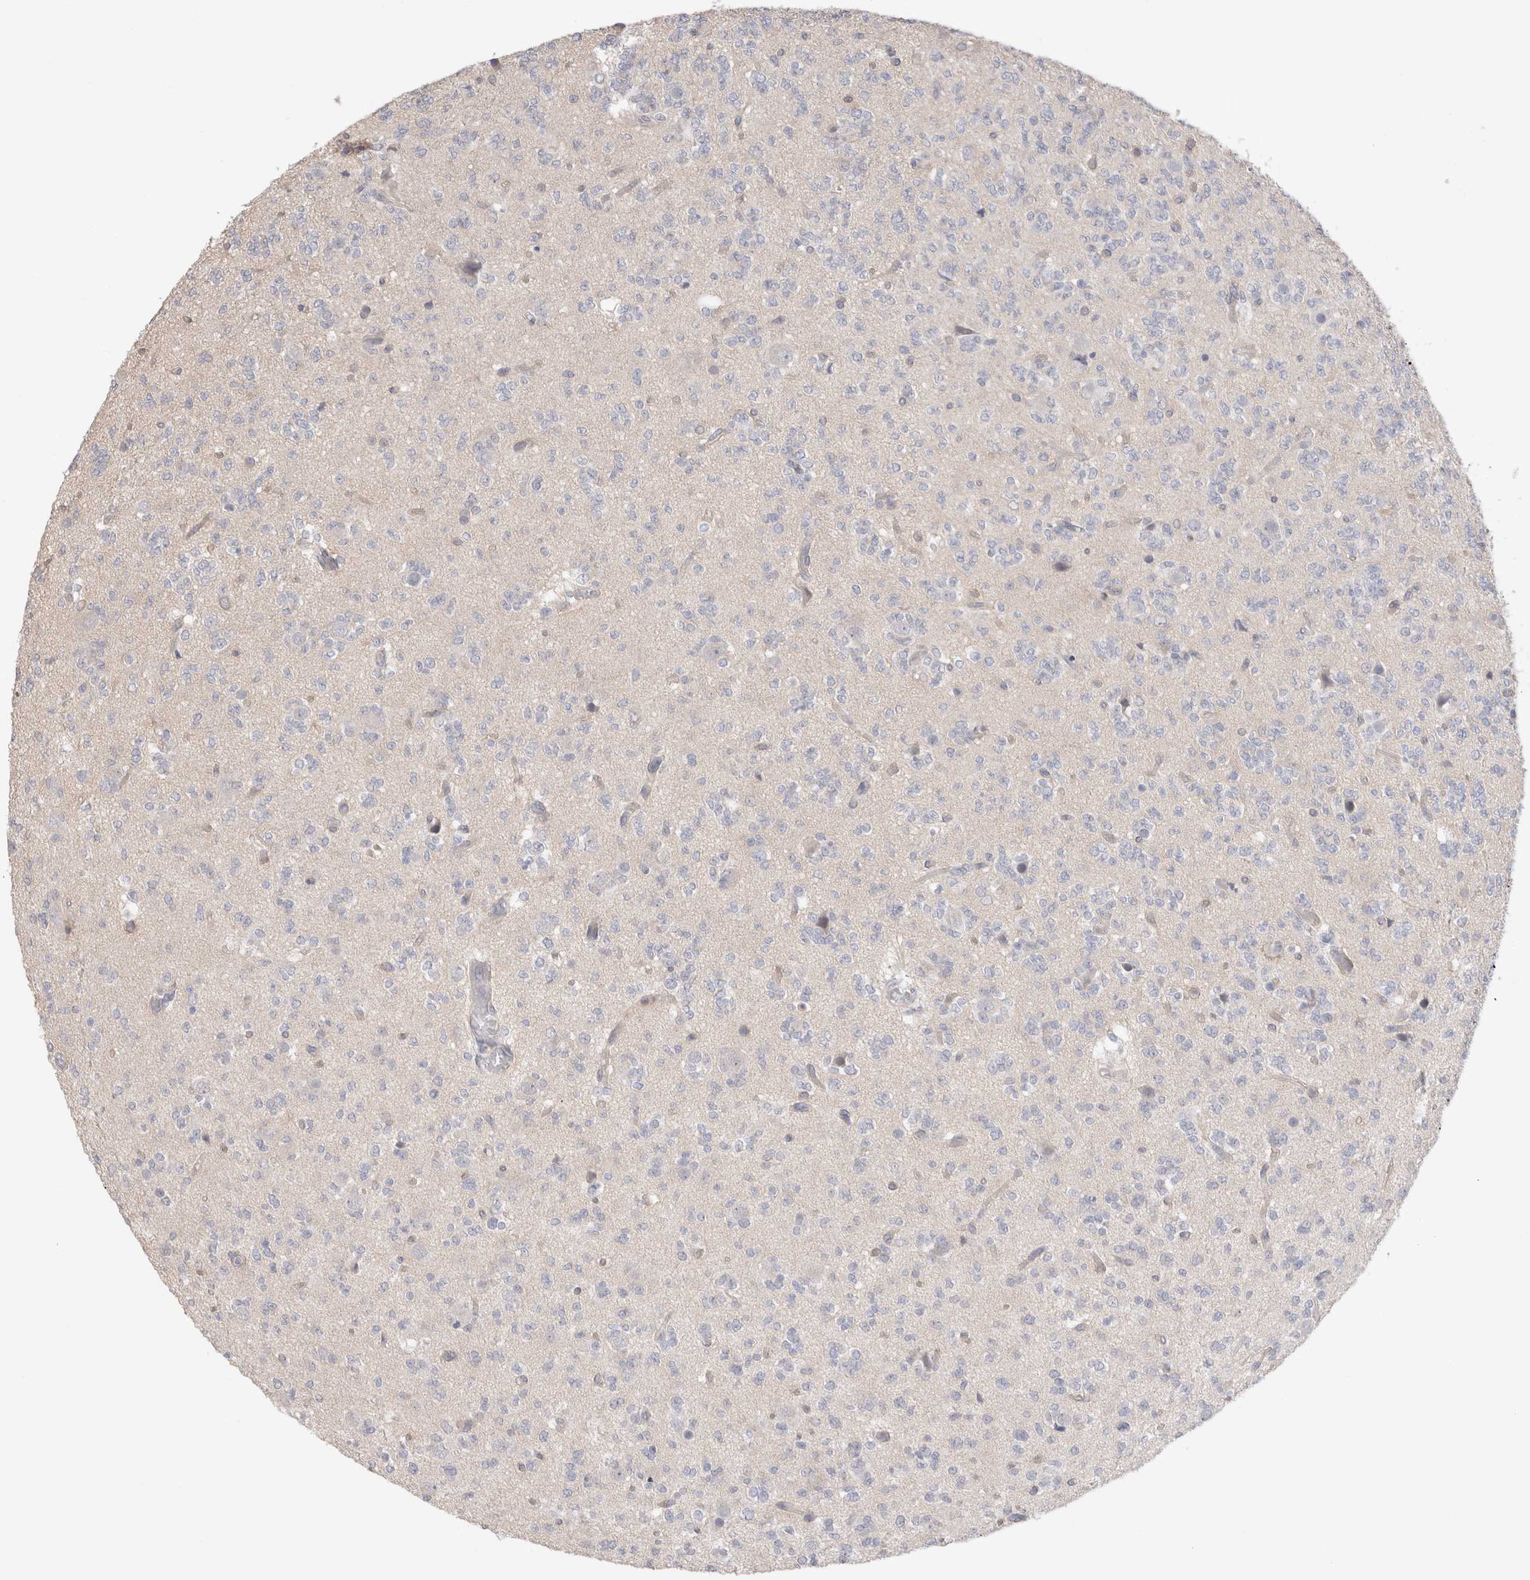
{"staining": {"intensity": "negative", "quantity": "none", "location": "none"}, "tissue": "glioma", "cell_type": "Tumor cells", "image_type": "cancer", "snomed": [{"axis": "morphology", "description": "Glioma, malignant, Low grade"}, {"axis": "topography", "description": "Brain"}], "caption": "Low-grade glioma (malignant) was stained to show a protein in brown. There is no significant expression in tumor cells.", "gene": "DMD", "patient": {"sex": "male", "age": 38}}